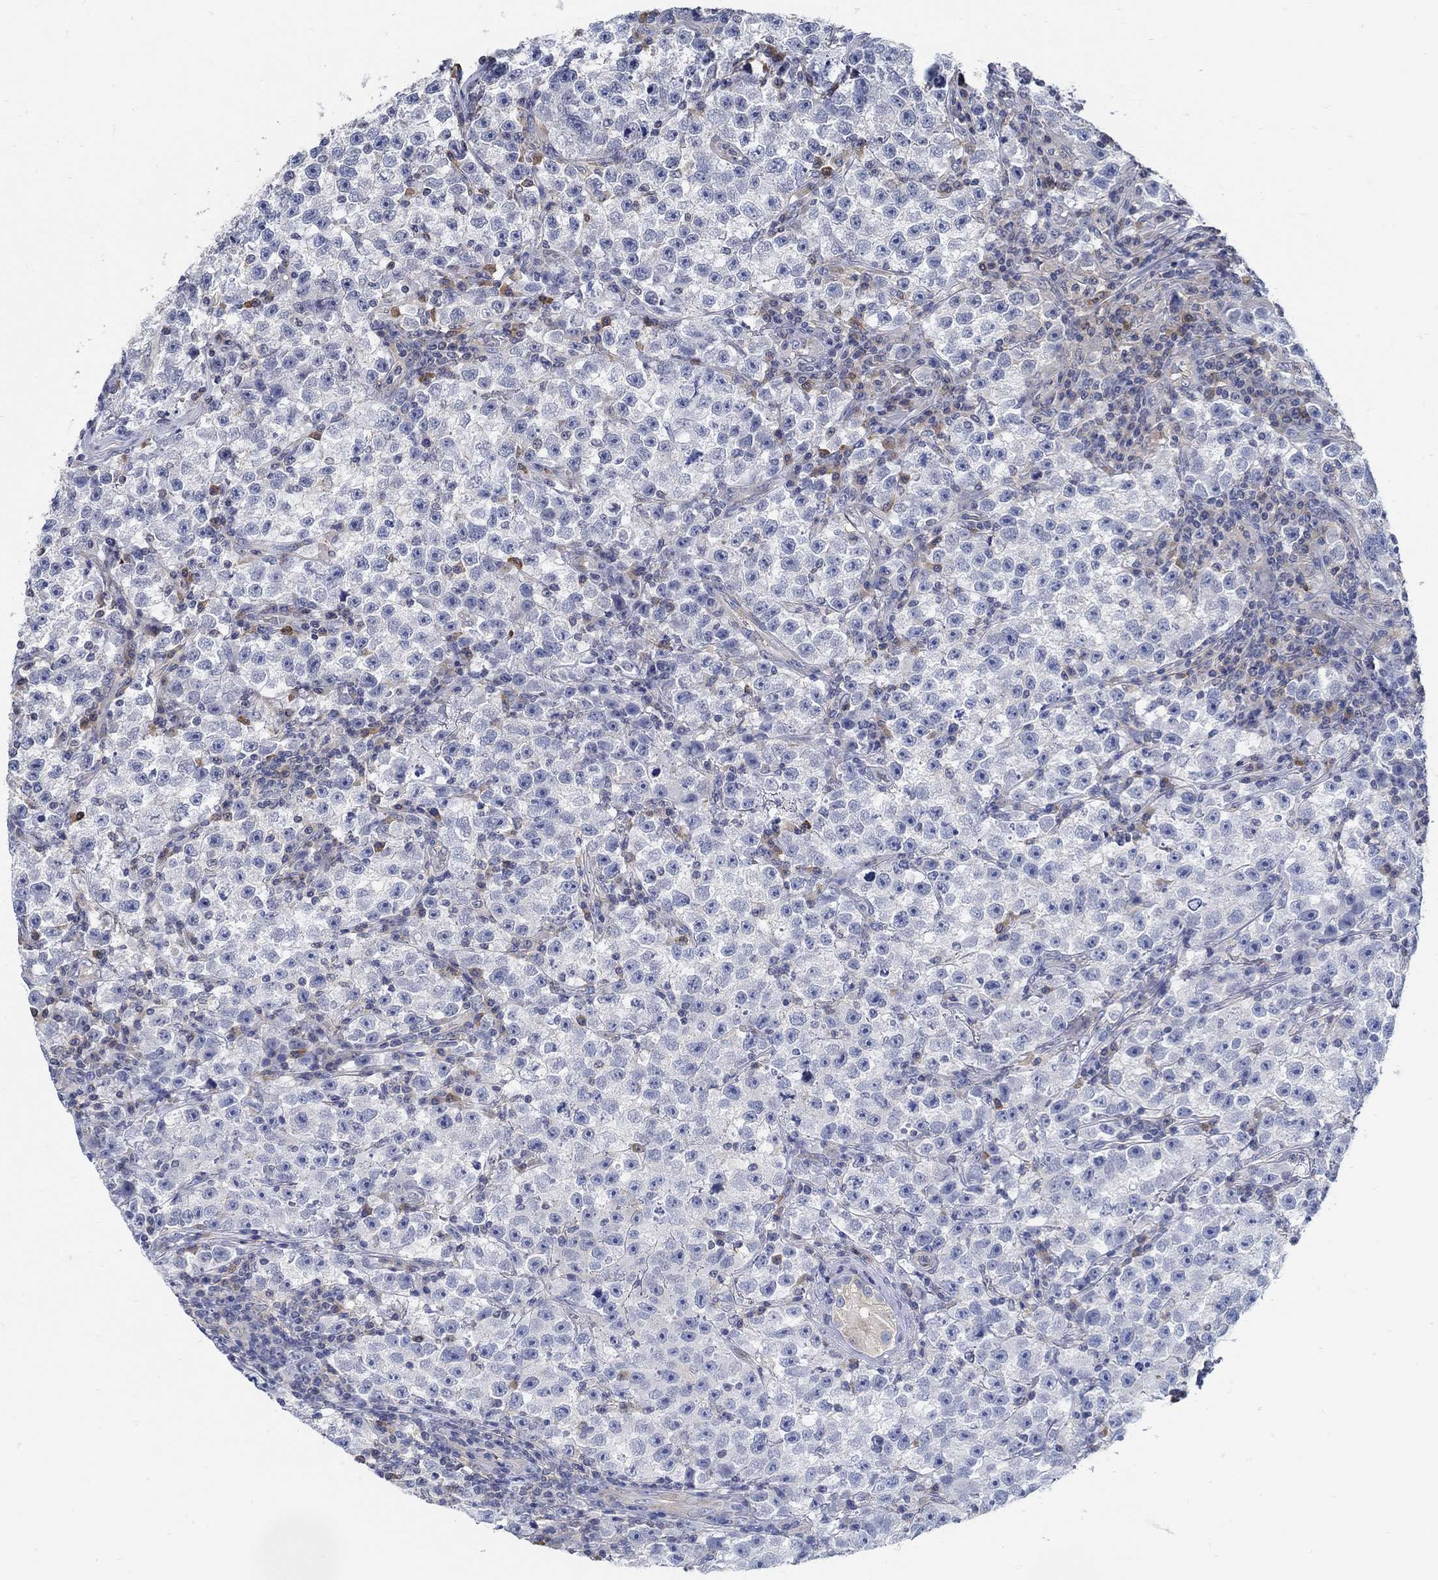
{"staining": {"intensity": "negative", "quantity": "none", "location": "none"}, "tissue": "testis cancer", "cell_type": "Tumor cells", "image_type": "cancer", "snomed": [{"axis": "morphology", "description": "Seminoma, NOS"}, {"axis": "topography", "description": "Testis"}], "caption": "A high-resolution photomicrograph shows IHC staining of testis cancer (seminoma), which displays no significant positivity in tumor cells.", "gene": "PCDH11X", "patient": {"sex": "male", "age": 22}}